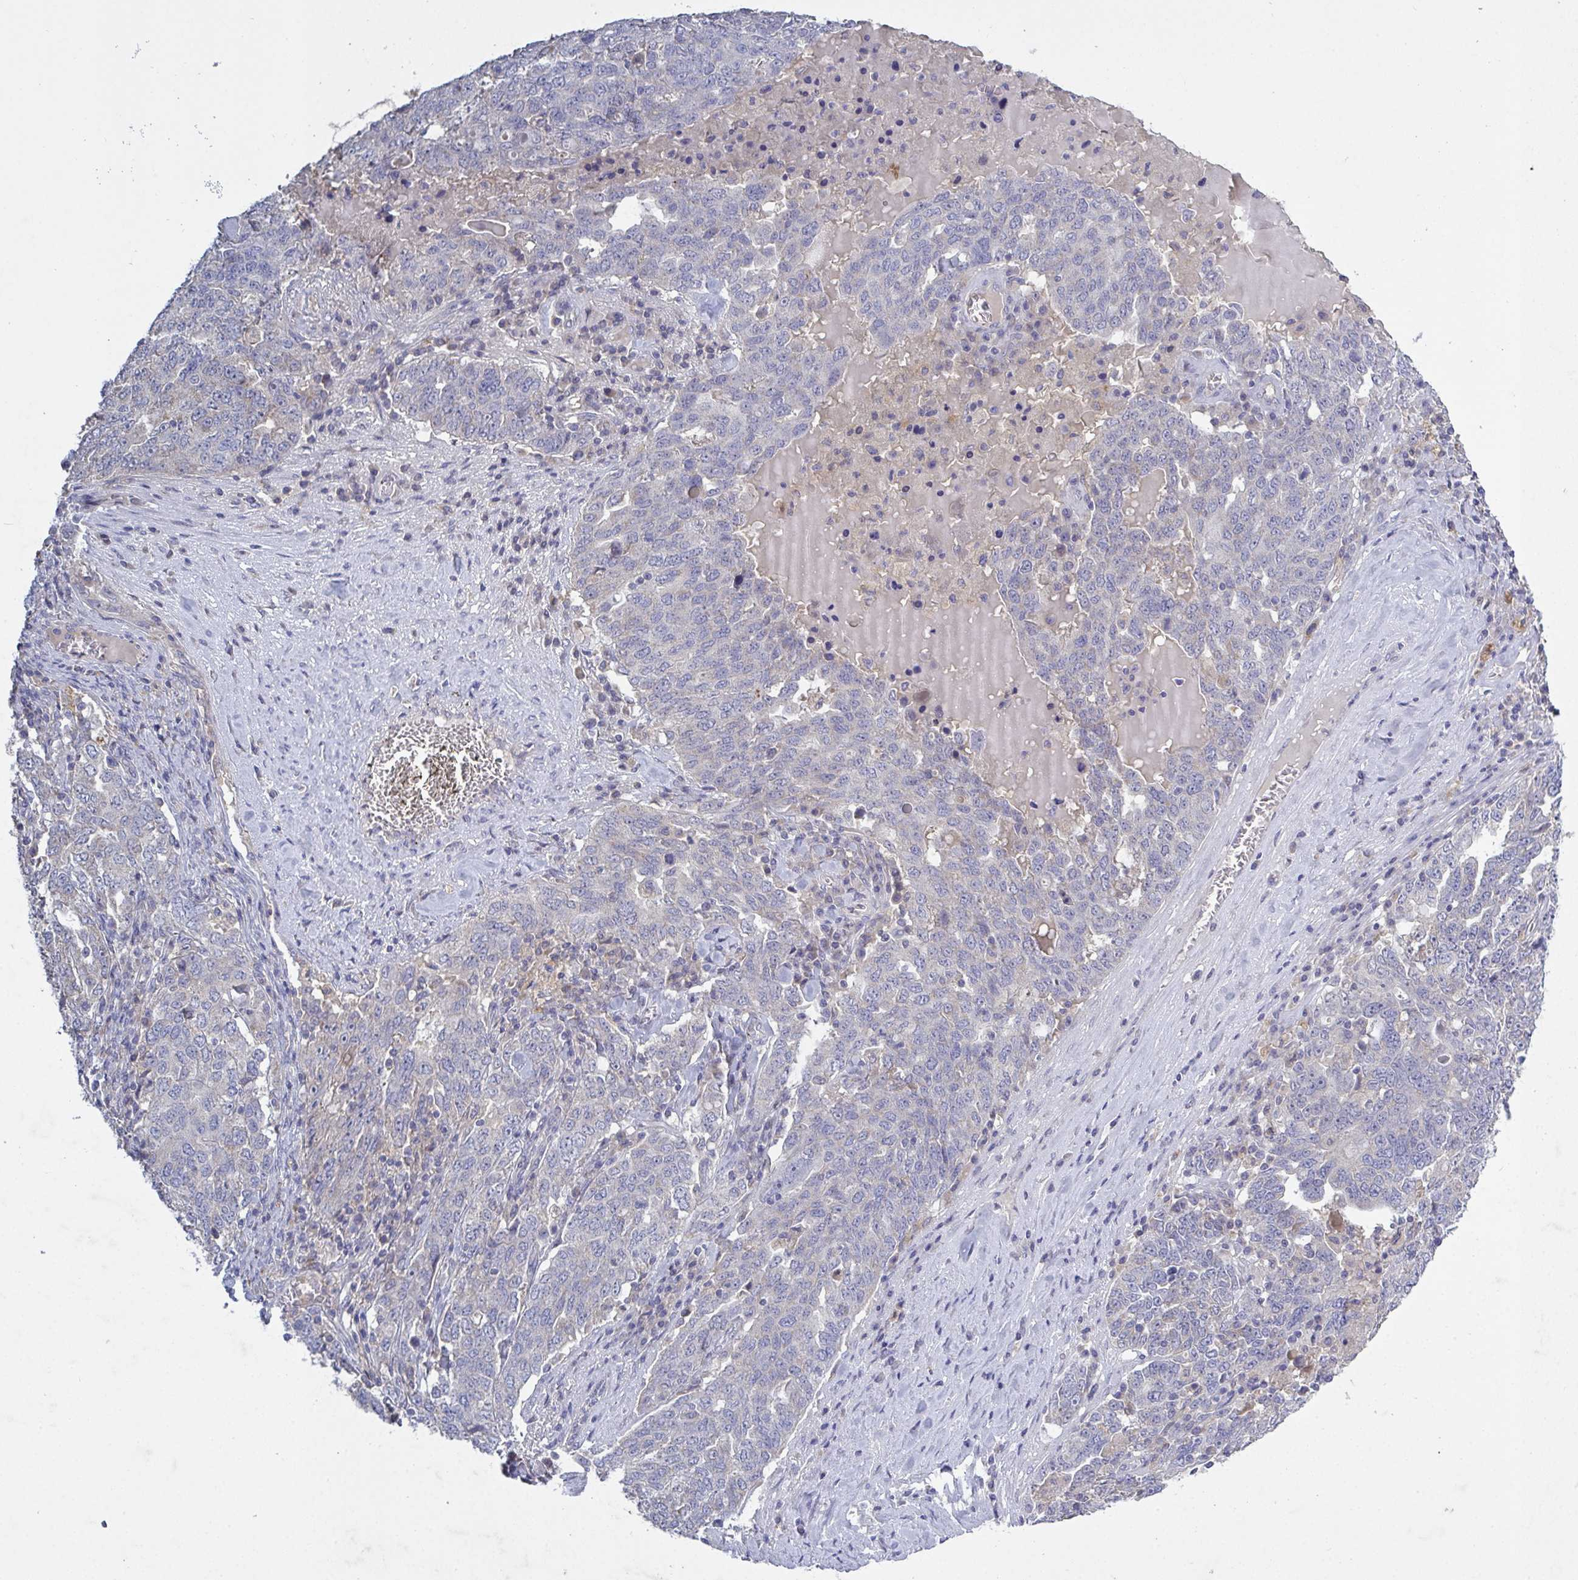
{"staining": {"intensity": "negative", "quantity": "none", "location": "none"}, "tissue": "ovarian cancer", "cell_type": "Tumor cells", "image_type": "cancer", "snomed": [{"axis": "morphology", "description": "Carcinoma, endometroid"}, {"axis": "topography", "description": "Ovary"}], "caption": "A micrograph of endometroid carcinoma (ovarian) stained for a protein exhibits no brown staining in tumor cells.", "gene": "GALNT13", "patient": {"sex": "female", "age": 62}}